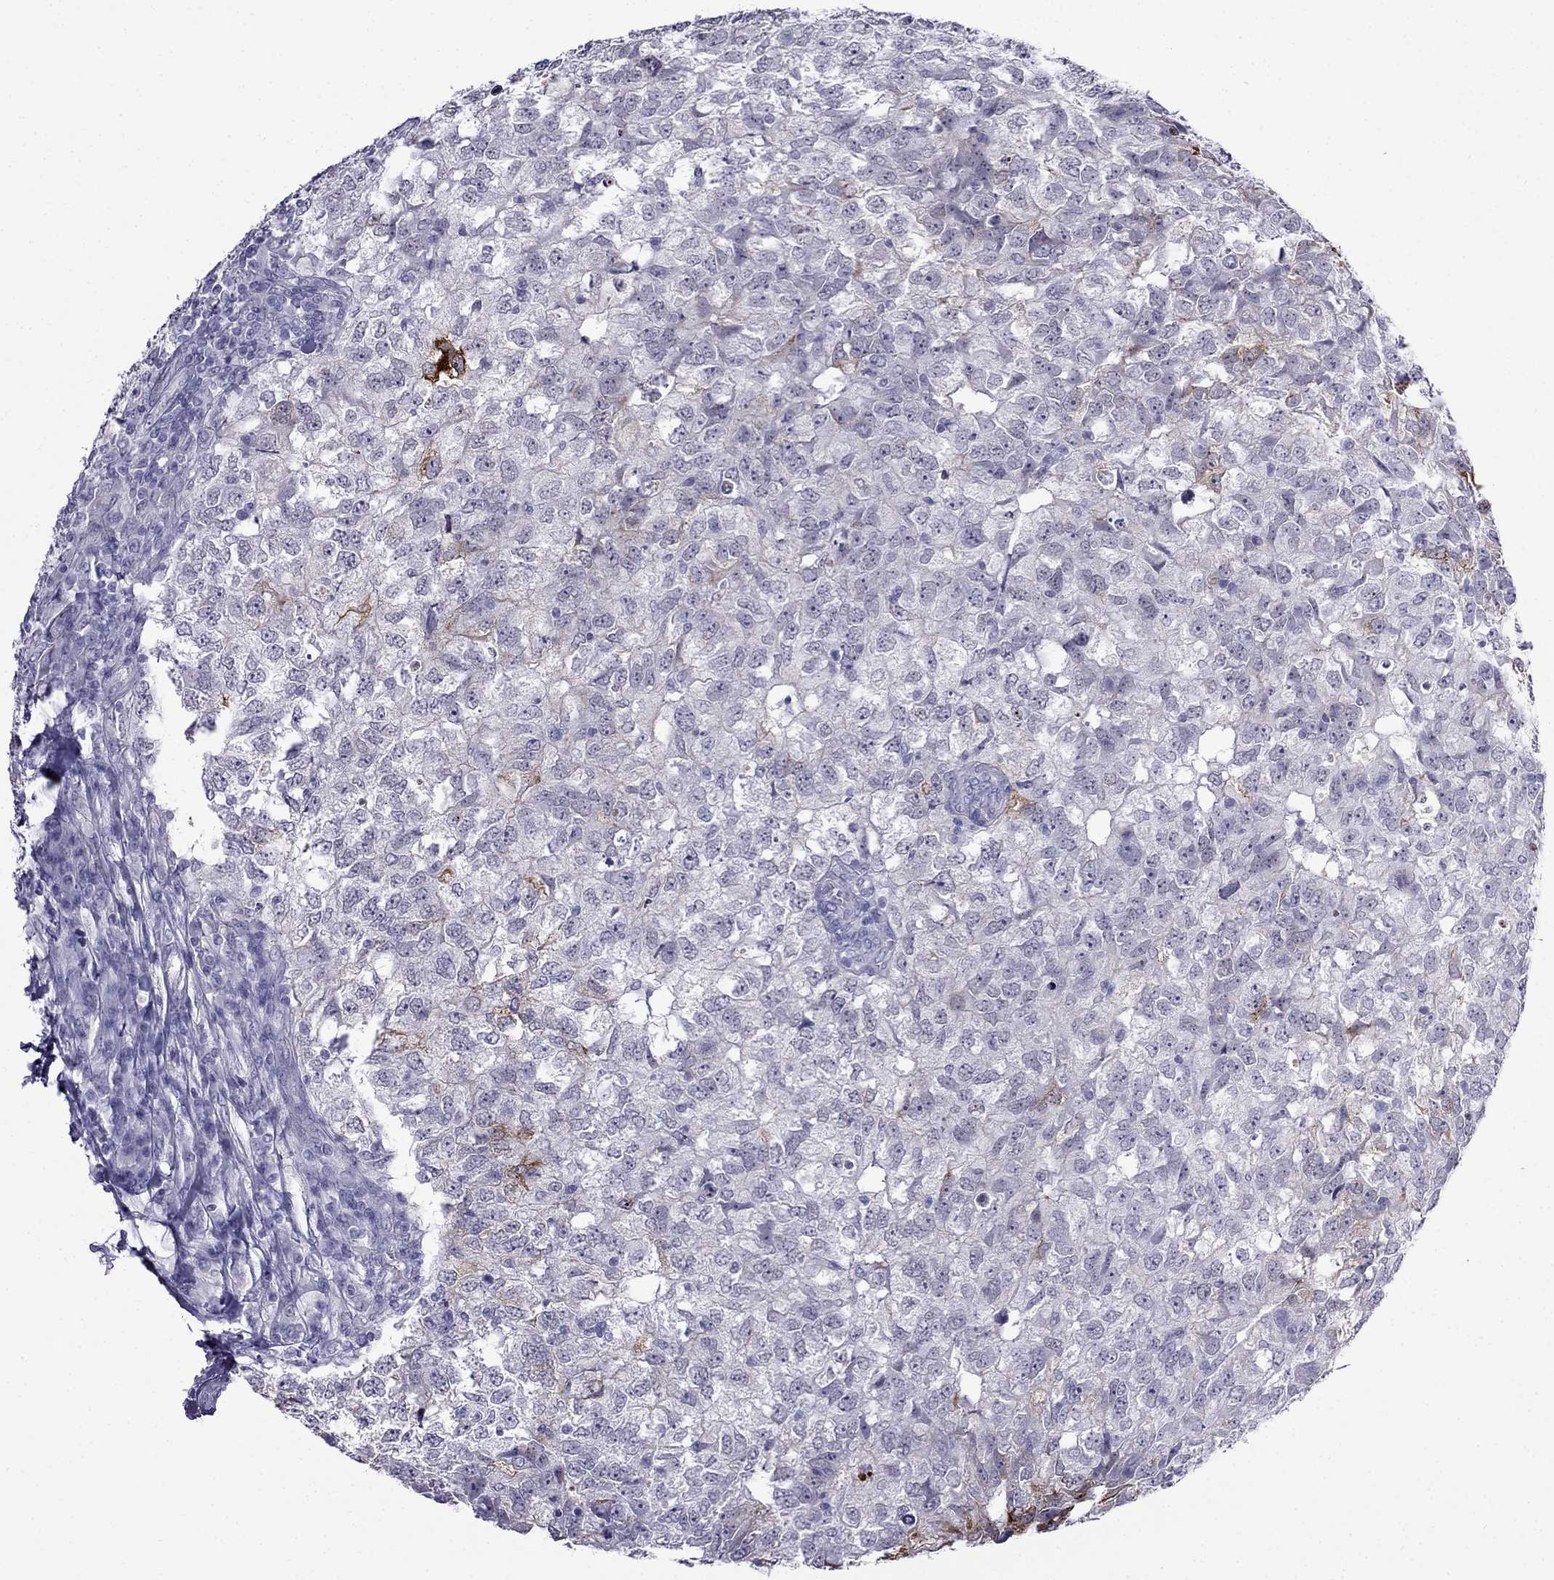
{"staining": {"intensity": "moderate", "quantity": "<25%", "location": "cytoplasmic/membranous"}, "tissue": "breast cancer", "cell_type": "Tumor cells", "image_type": "cancer", "snomed": [{"axis": "morphology", "description": "Duct carcinoma"}, {"axis": "topography", "description": "Breast"}], "caption": "Infiltrating ductal carcinoma (breast) was stained to show a protein in brown. There is low levels of moderate cytoplasmic/membranous positivity in approximately <25% of tumor cells. The protein is stained brown, and the nuclei are stained in blue (DAB IHC with brightfield microscopy, high magnification).", "gene": "MGP", "patient": {"sex": "female", "age": 30}}